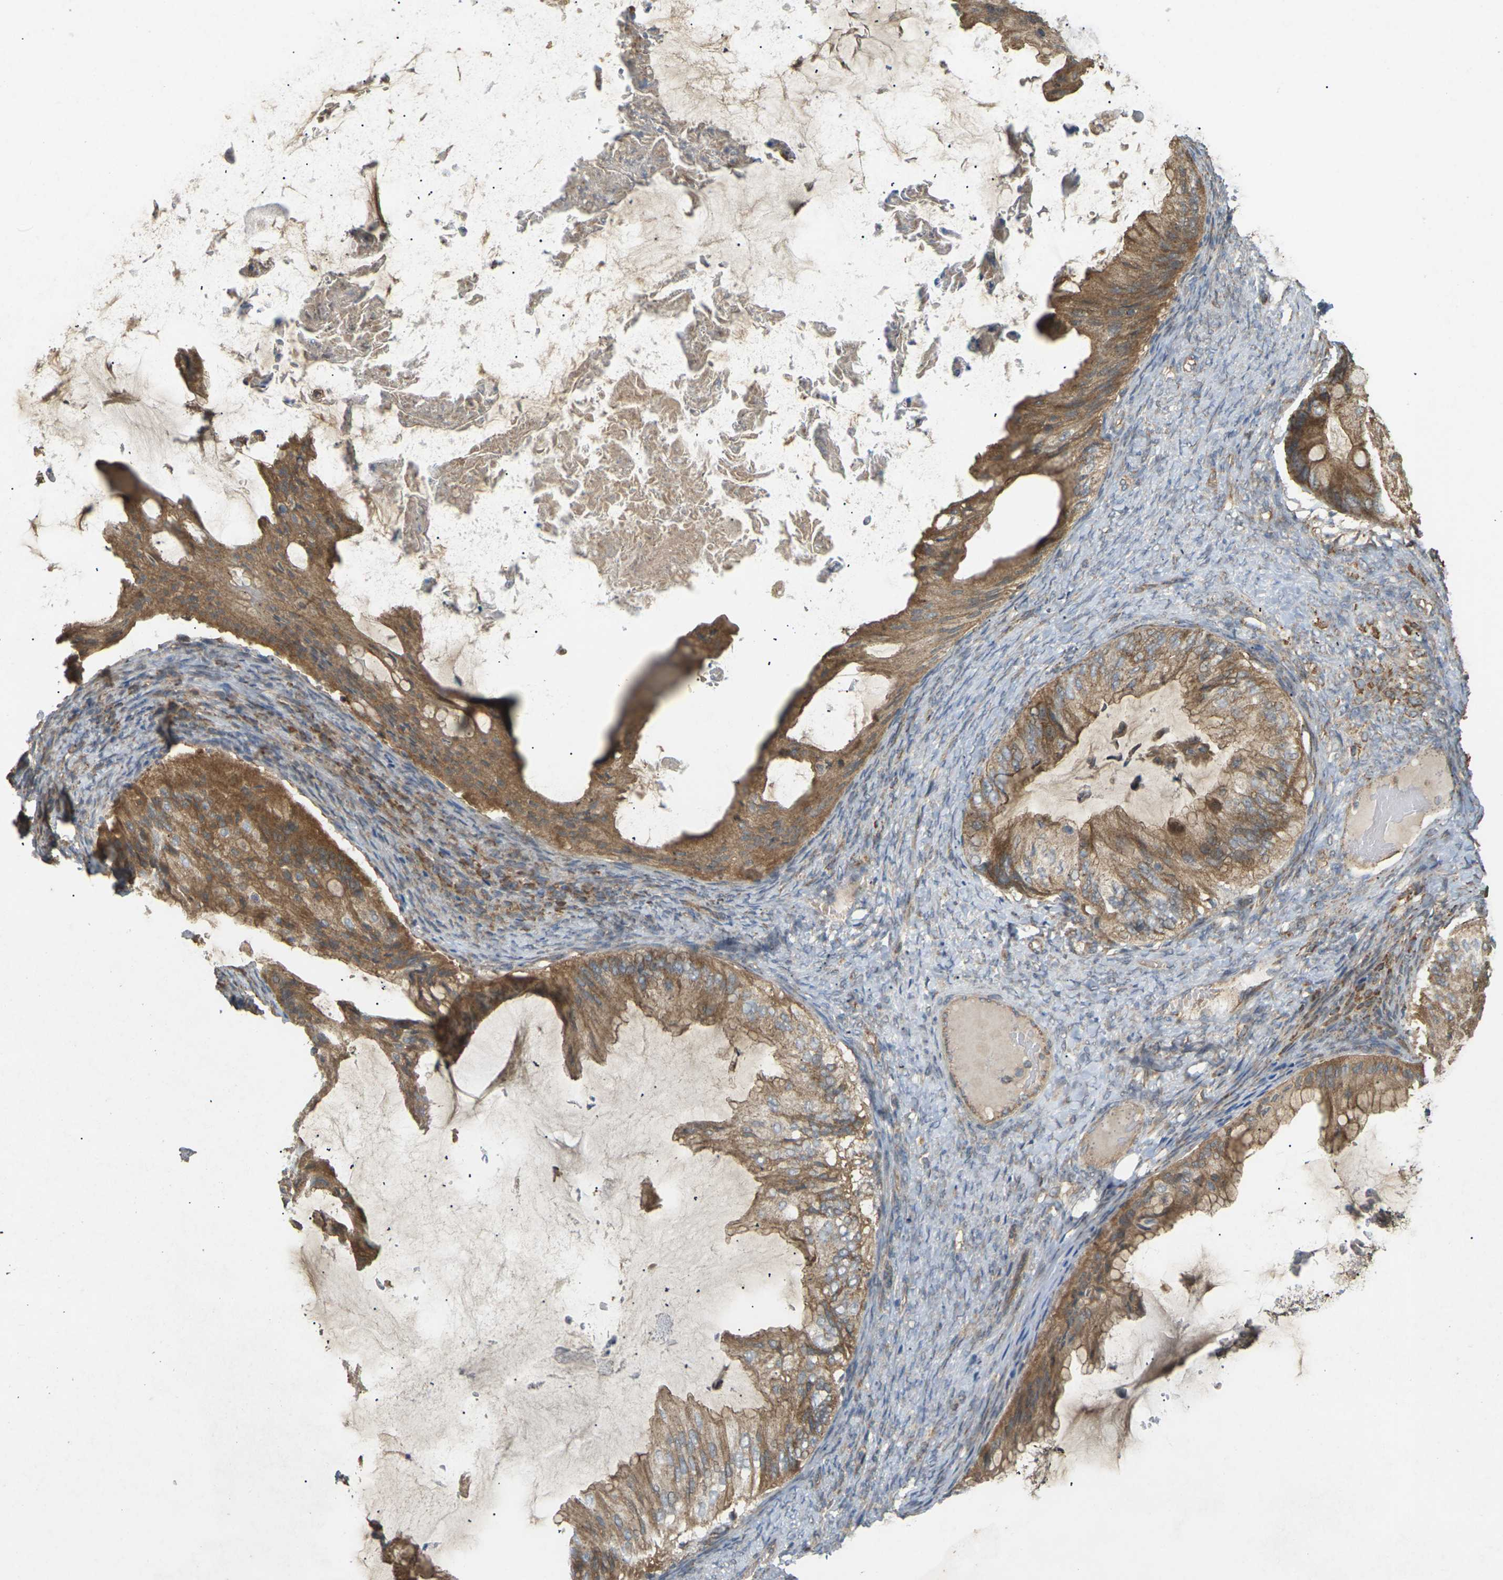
{"staining": {"intensity": "moderate", "quantity": ">75%", "location": "cytoplasmic/membranous"}, "tissue": "ovarian cancer", "cell_type": "Tumor cells", "image_type": "cancer", "snomed": [{"axis": "morphology", "description": "Cystadenocarcinoma, mucinous, NOS"}, {"axis": "topography", "description": "Ovary"}], "caption": "This histopathology image demonstrates immunohistochemistry (IHC) staining of human ovarian cancer, with medium moderate cytoplasmic/membranous positivity in approximately >75% of tumor cells.", "gene": "KSR1", "patient": {"sex": "female", "age": 61}}